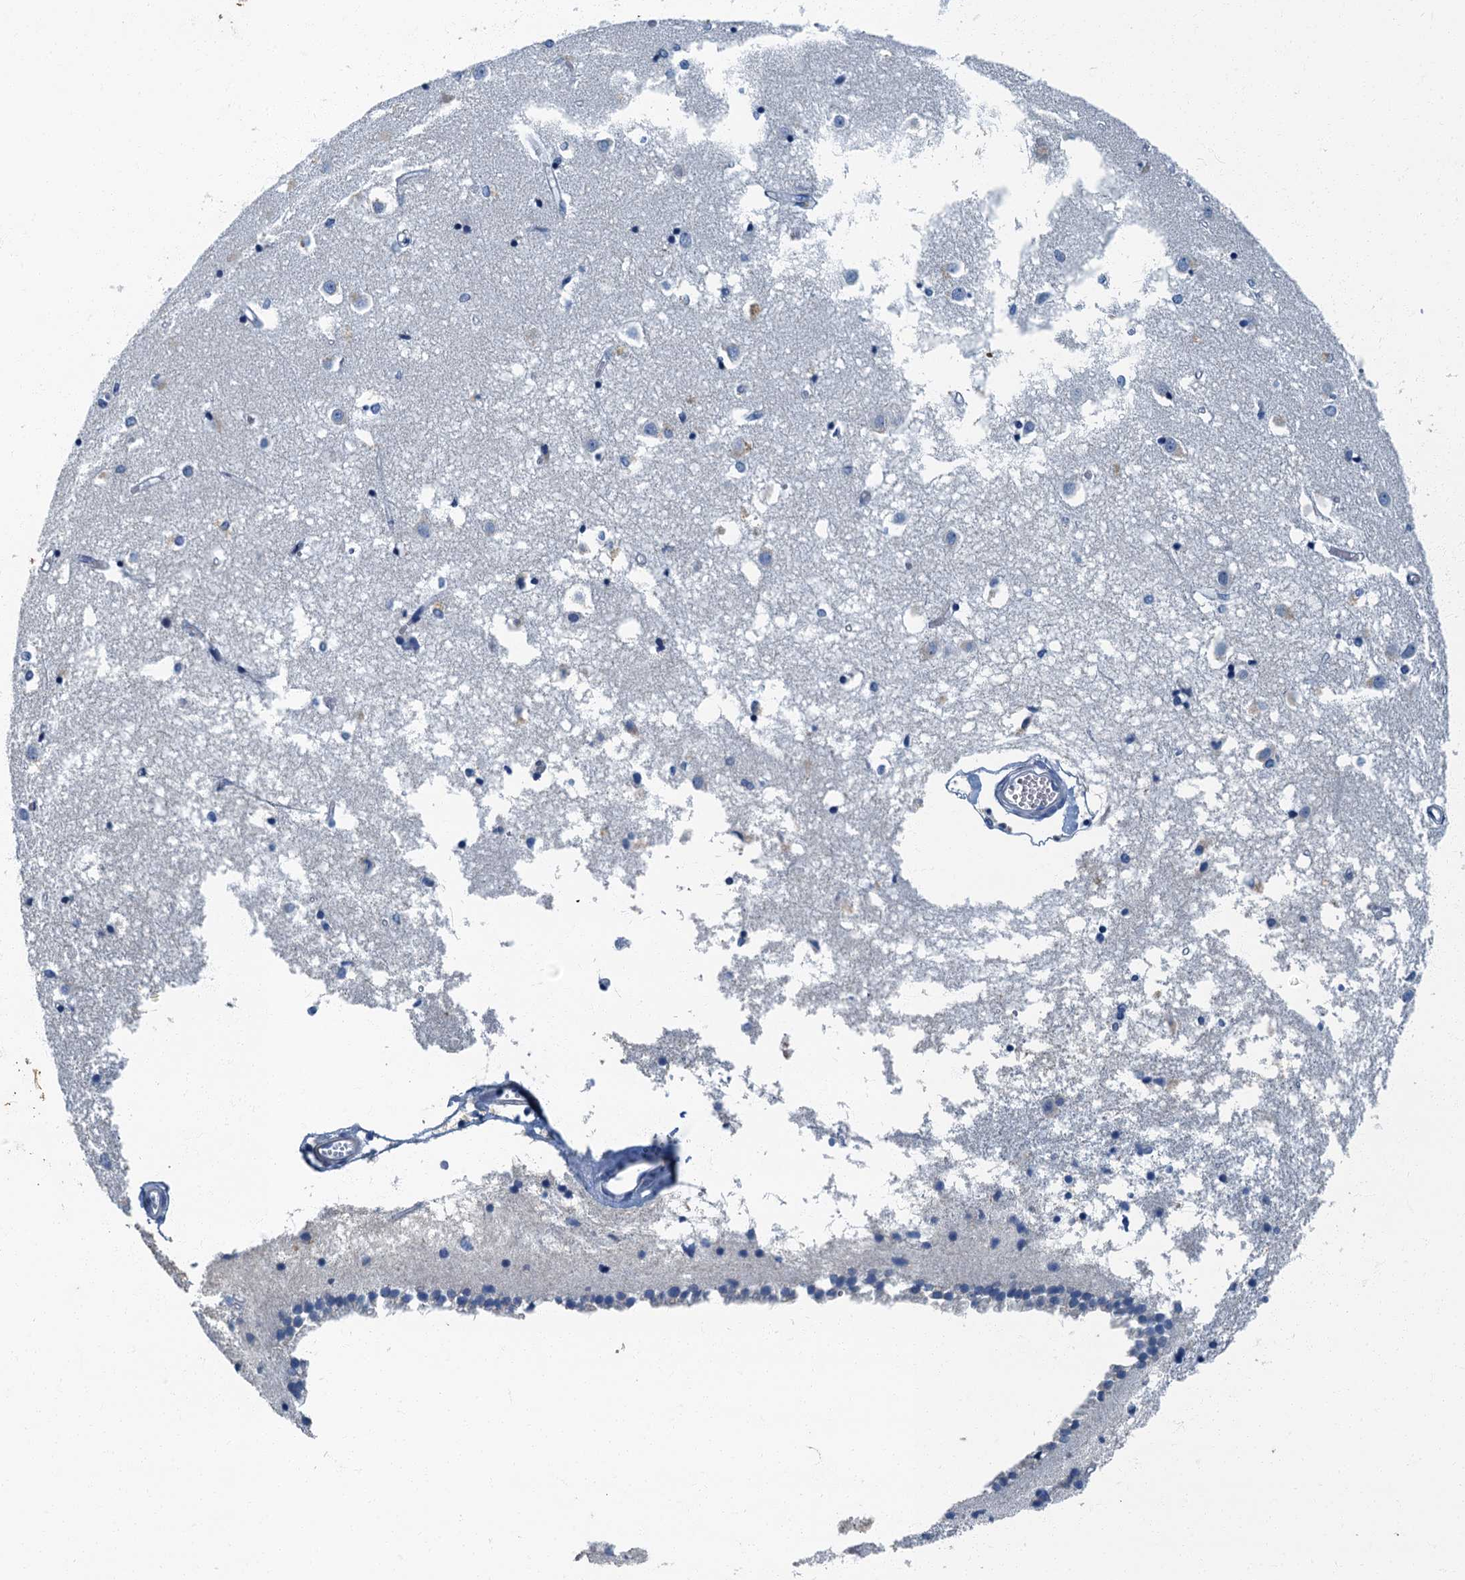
{"staining": {"intensity": "negative", "quantity": "none", "location": "none"}, "tissue": "caudate", "cell_type": "Glial cells", "image_type": "normal", "snomed": [{"axis": "morphology", "description": "Normal tissue, NOS"}, {"axis": "topography", "description": "Lateral ventricle wall"}], "caption": "Immunohistochemical staining of unremarkable human caudate shows no significant positivity in glial cells. (DAB (3,3'-diaminobenzidine) IHC, high magnification).", "gene": "GADL1", "patient": {"sex": "male", "age": 45}}